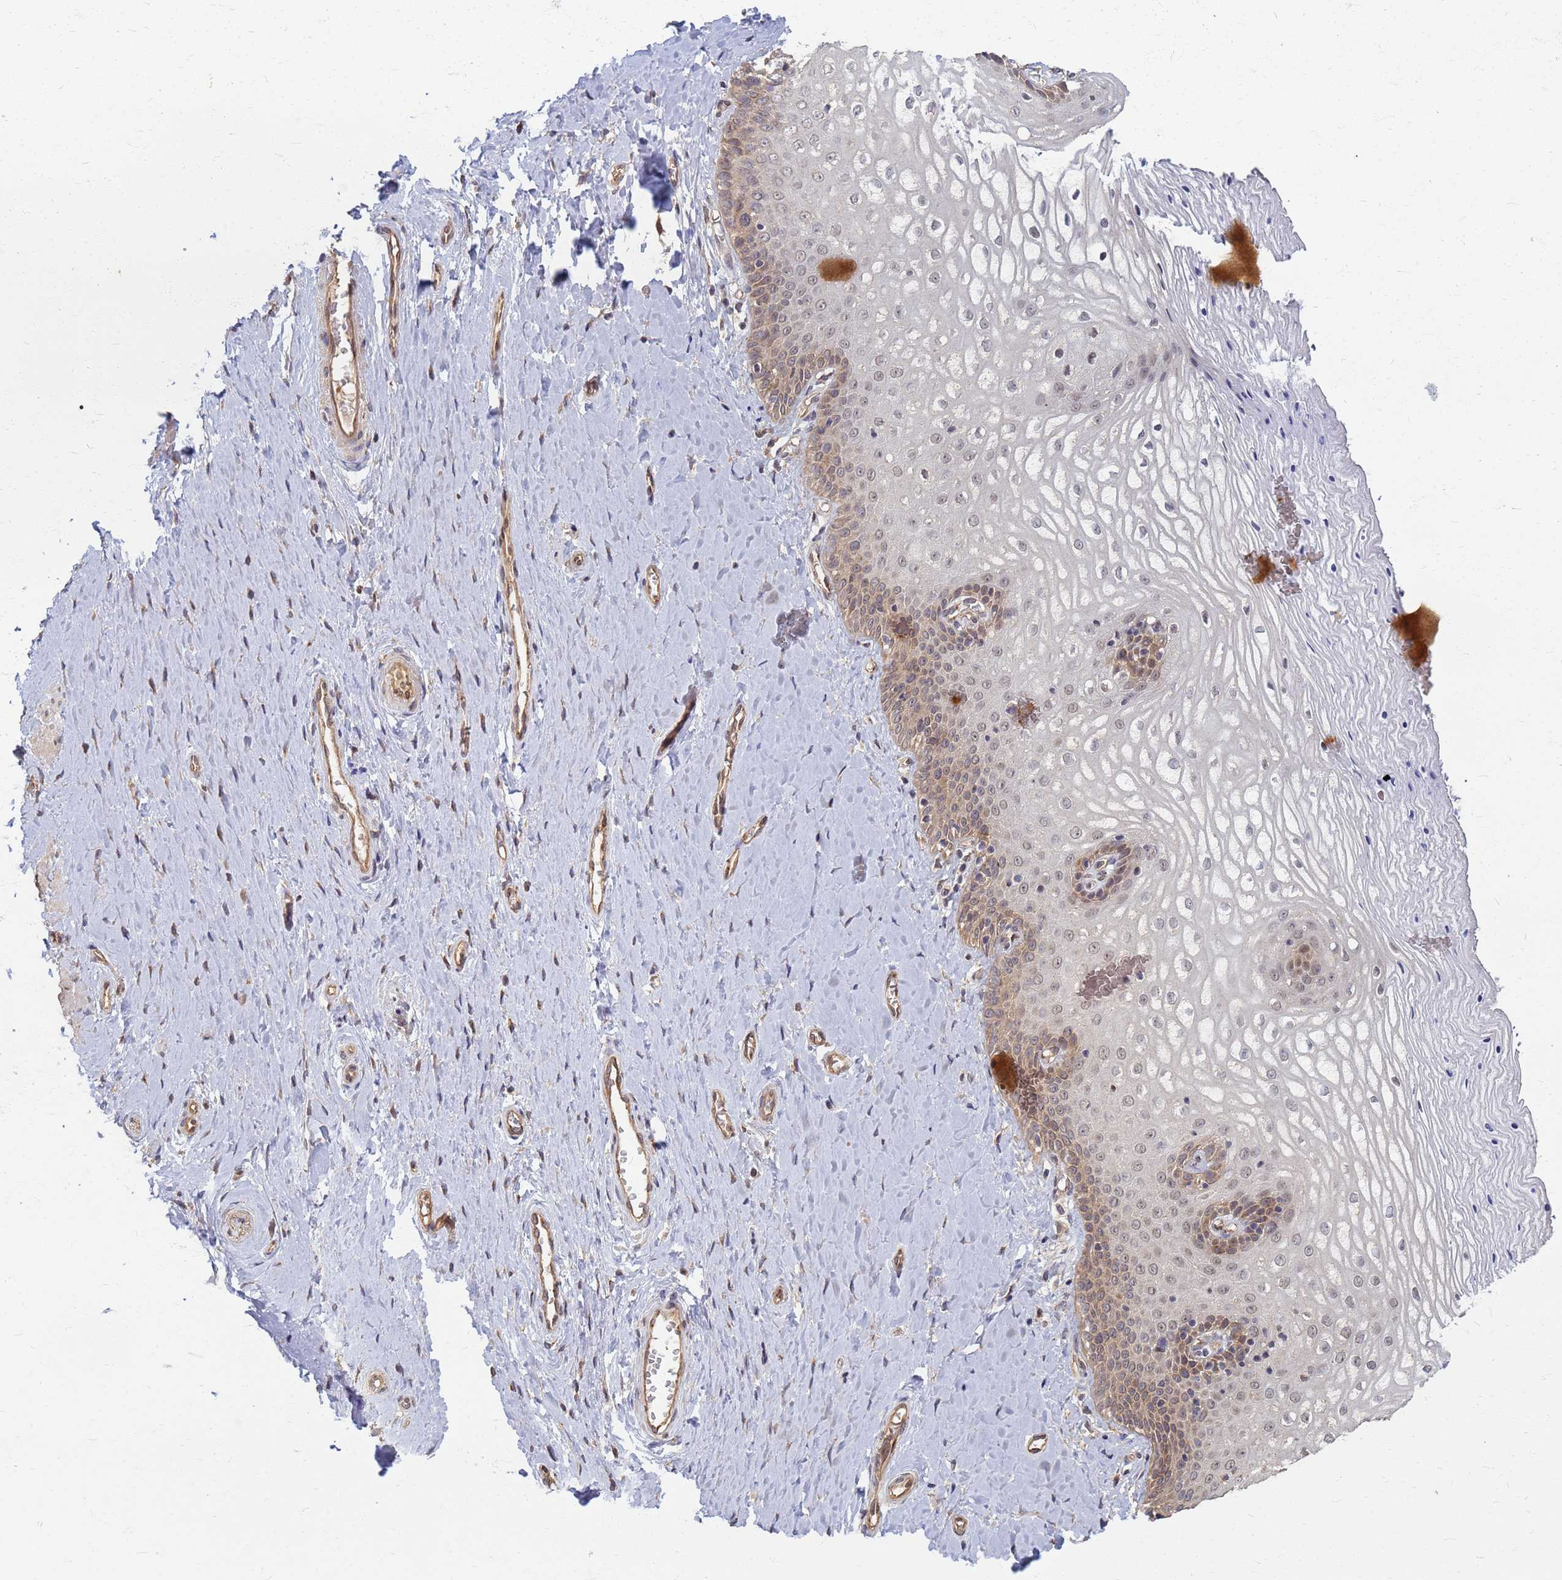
{"staining": {"intensity": "moderate", "quantity": "25%-75%", "location": "cytoplasmic/membranous,nuclear"}, "tissue": "vagina", "cell_type": "Squamous epithelial cells", "image_type": "normal", "snomed": [{"axis": "morphology", "description": "Normal tissue, NOS"}, {"axis": "topography", "description": "Vagina"}], "caption": "Immunohistochemistry (IHC) staining of normal vagina, which reveals medium levels of moderate cytoplasmic/membranous,nuclear expression in approximately 25%-75% of squamous epithelial cells indicating moderate cytoplasmic/membranous,nuclear protein expression. The staining was performed using DAB (3,3'-diaminobenzidine) (brown) for protein detection and nuclei were counterstained in hematoxylin (blue).", "gene": "ITGB4", "patient": {"sex": "female", "age": 65}}